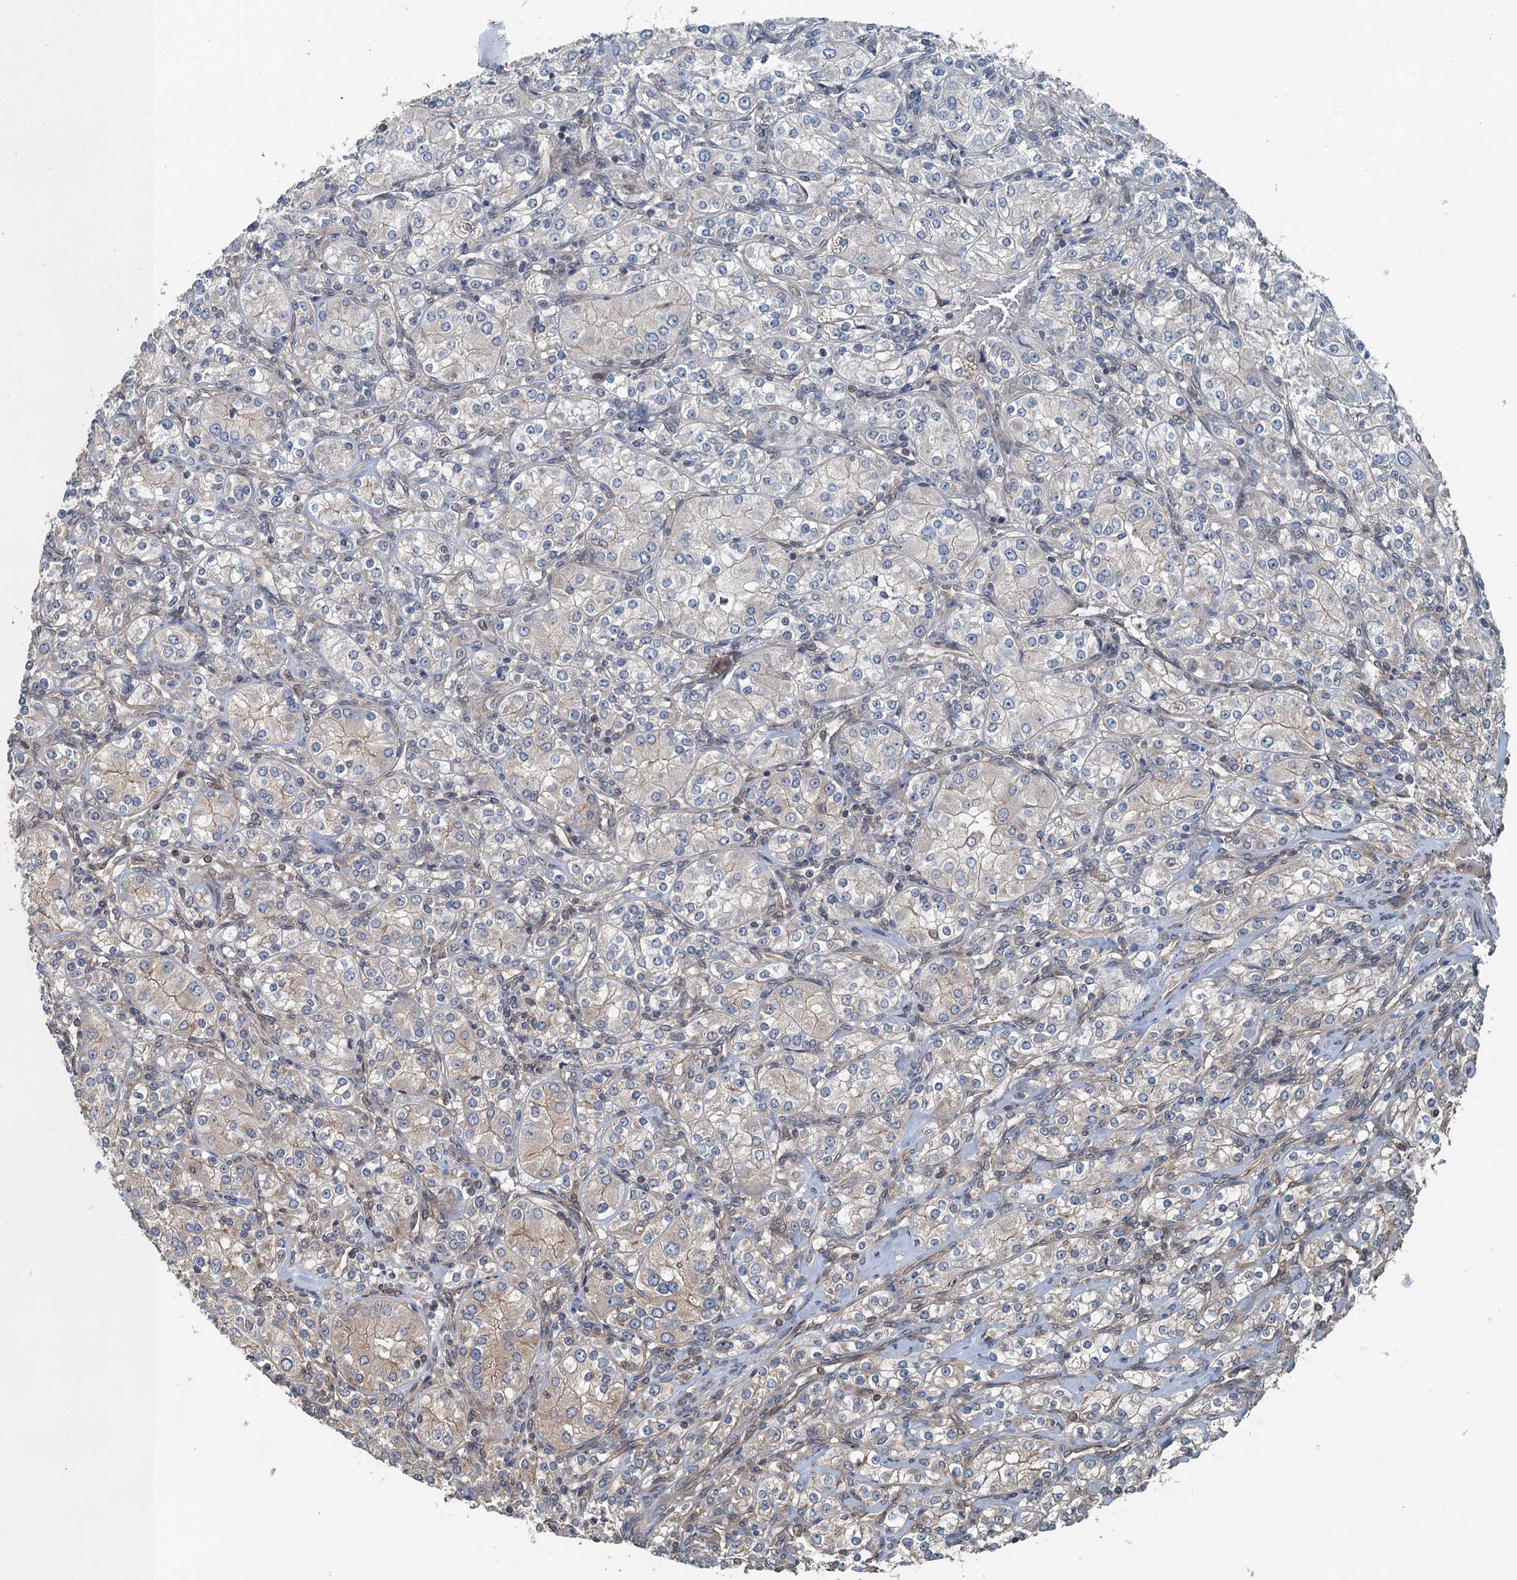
{"staining": {"intensity": "weak", "quantity": "<25%", "location": "cytoplasmic/membranous"}, "tissue": "renal cancer", "cell_type": "Tumor cells", "image_type": "cancer", "snomed": [{"axis": "morphology", "description": "Adenocarcinoma, NOS"}, {"axis": "topography", "description": "Kidney"}], "caption": "A high-resolution photomicrograph shows immunohistochemistry (IHC) staining of renal cancer, which demonstrates no significant expression in tumor cells.", "gene": "TRAPPC8", "patient": {"sex": "male", "age": 77}}